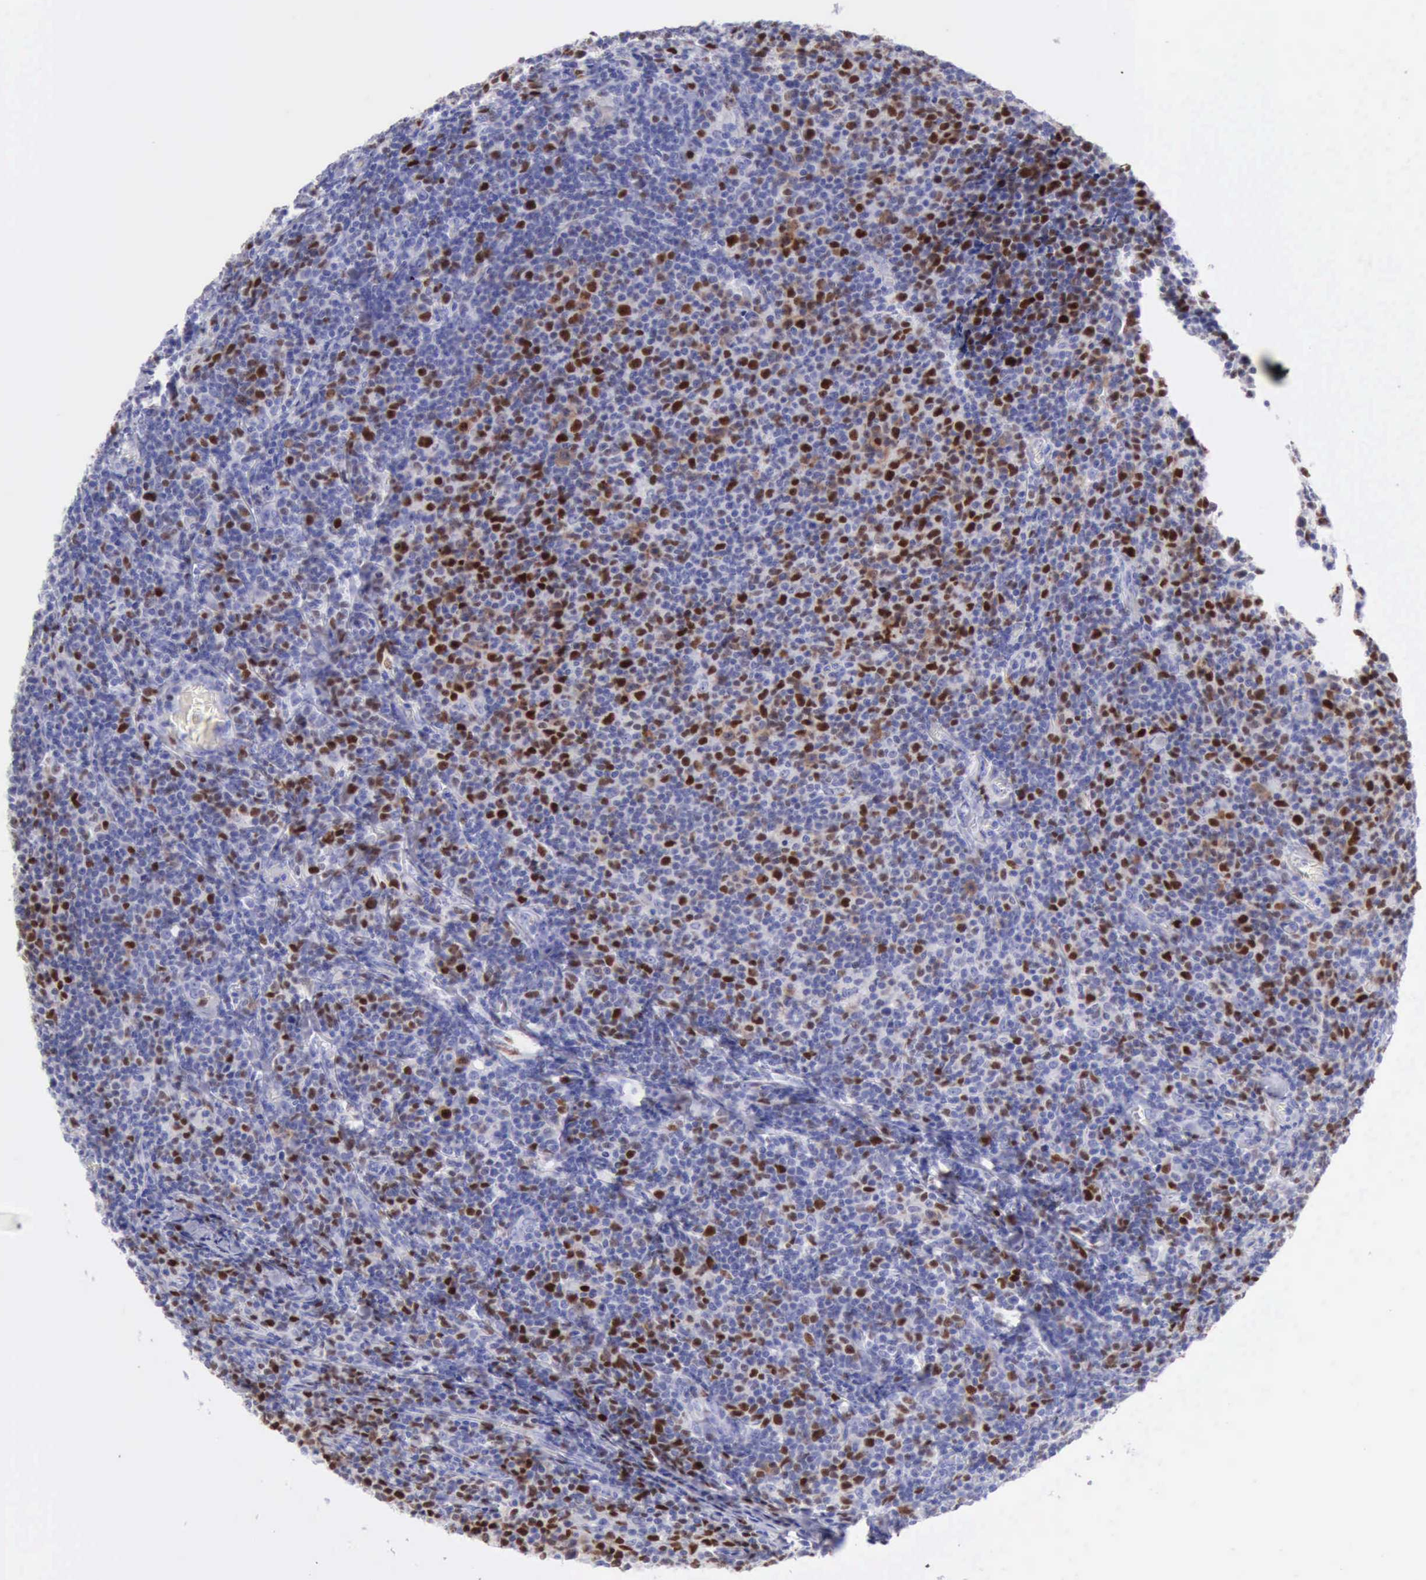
{"staining": {"intensity": "strong", "quantity": "25%-75%", "location": "nuclear"}, "tissue": "lymphoma", "cell_type": "Tumor cells", "image_type": "cancer", "snomed": [{"axis": "morphology", "description": "Malignant lymphoma, non-Hodgkin's type, Low grade"}, {"axis": "topography", "description": "Lymph node"}], "caption": "Tumor cells display high levels of strong nuclear positivity in about 25%-75% of cells in malignant lymphoma, non-Hodgkin's type (low-grade). The staining was performed using DAB (3,3'-diaminobenzidine) to visualize the protein expression in brown, while the nuclei were stained in blue with hematoxylin (Magnification: 20x).", "gene": "MCM2", "patient": {"sex": "male", "age": 74}}